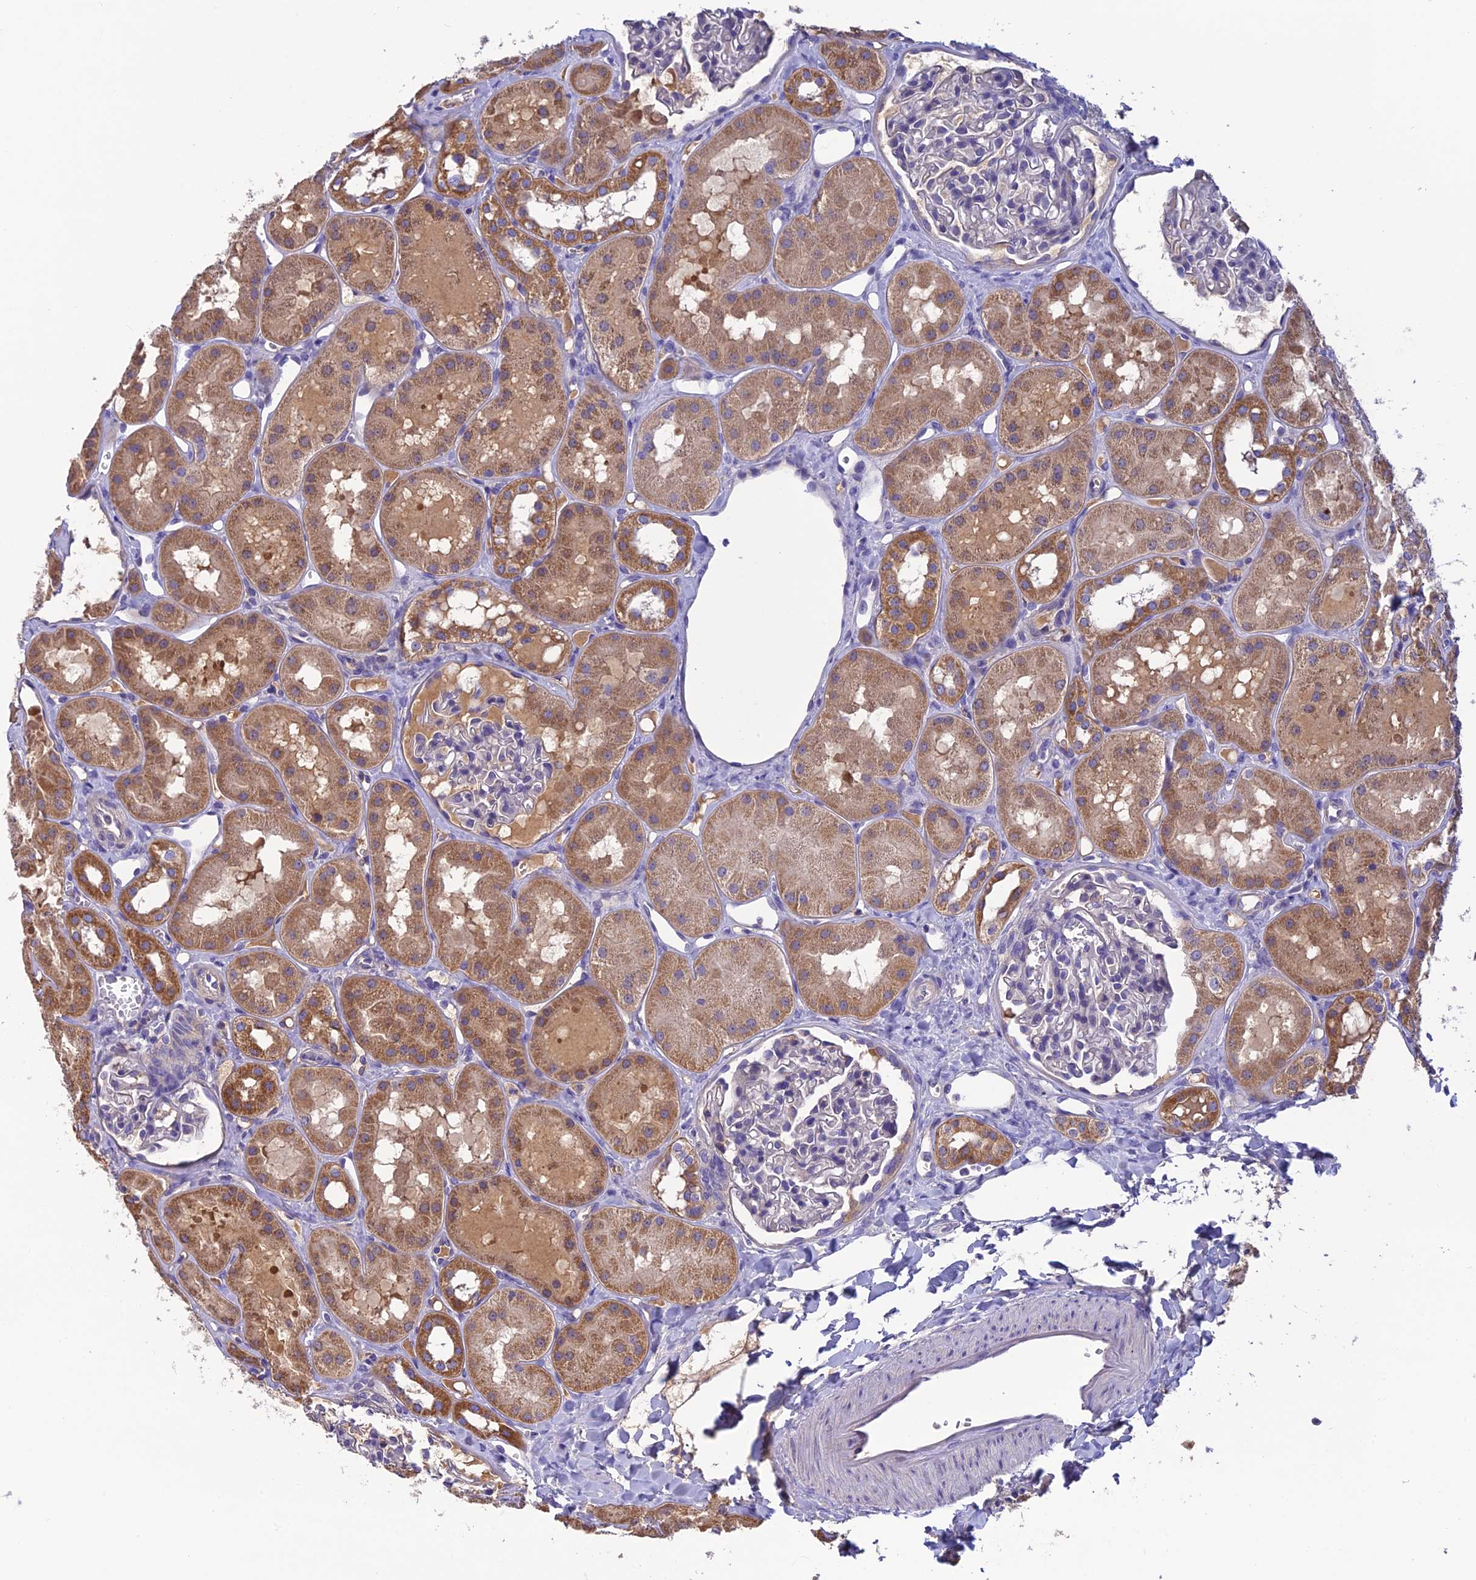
{"staining": {"intensity": "negative", "quantity": "none", "location": "none"}, "tissue": "kidney", "cell_type": "Cells in glomeruli", "image_type": "normal", "snomed": [{"axis": "morphology", "description": "Normal tissue, NOS"}, {"axis": "topography", "description": "Kidney"}], "caption": "Immunohistochemistry (IHC) micrograph of normal kidney: human kidney stained with DAB demonstrates no significant protein staining in cells in glomeruli. (Immunohistochemistry (IHC), brightfield microscopy, high magnification).", "gene": "PZP", "patient": {"sex": "male", "age": 16}}